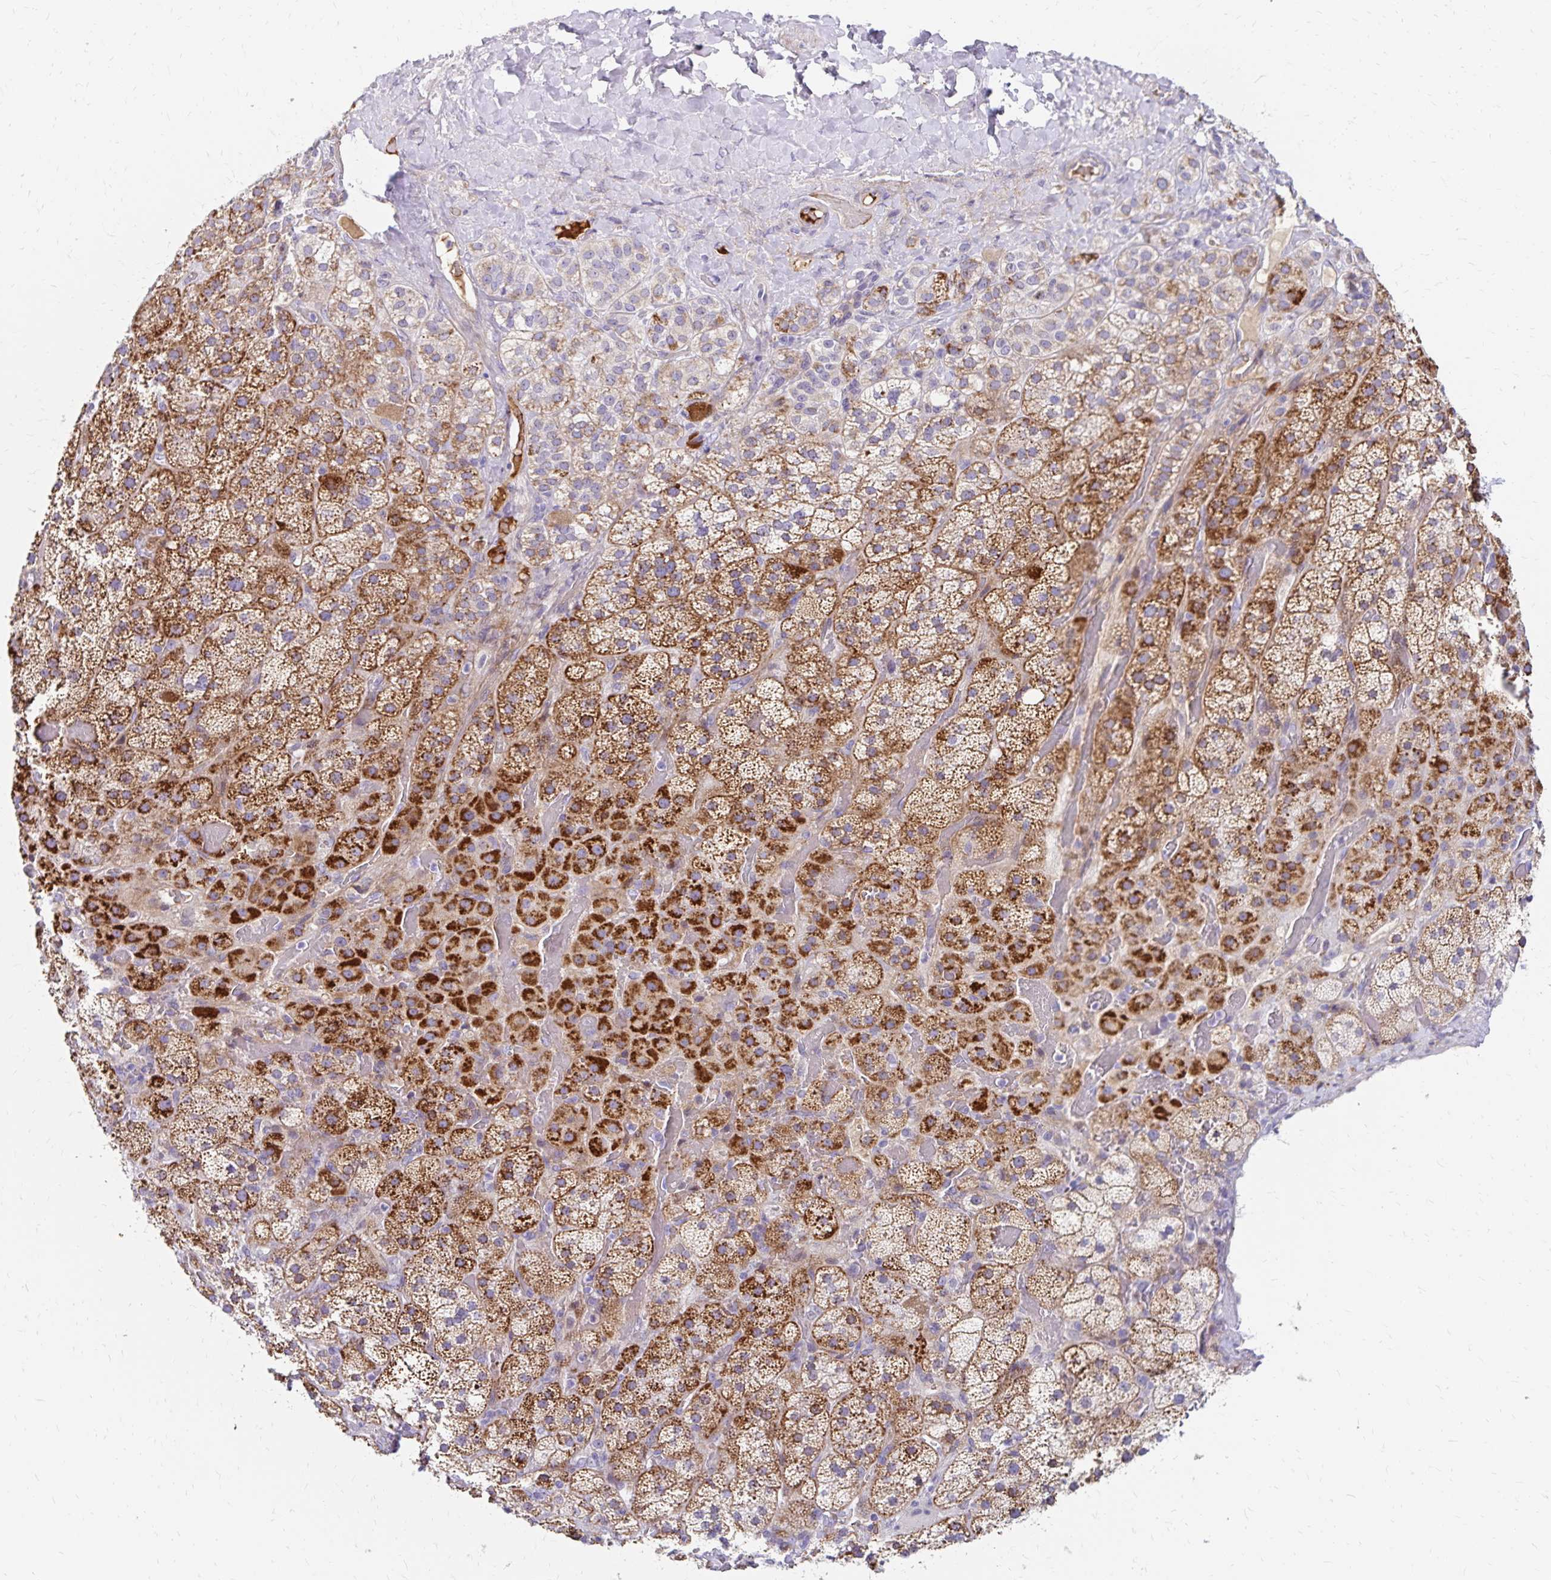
{"staining": {"intensity": "strong", "quantity": "25%-75%", "location": "cytoplasmic/membranous"}, "tissue": "adrenal gland", "cell_type": "Glandular cells", "image_type": "normal", "snomed": [{"axis": "morphology", "description": "Normal tissue, NOS"}, {"axis": "topography", "description": "Adrenal gland"}], "caption": "An image of adrenal gland stained for a protein shows strong cytoplasmic/membranous brown staining in glandular cells.", "gene": "NECAP1", "patient": {"sex": "male", "age": 57}}